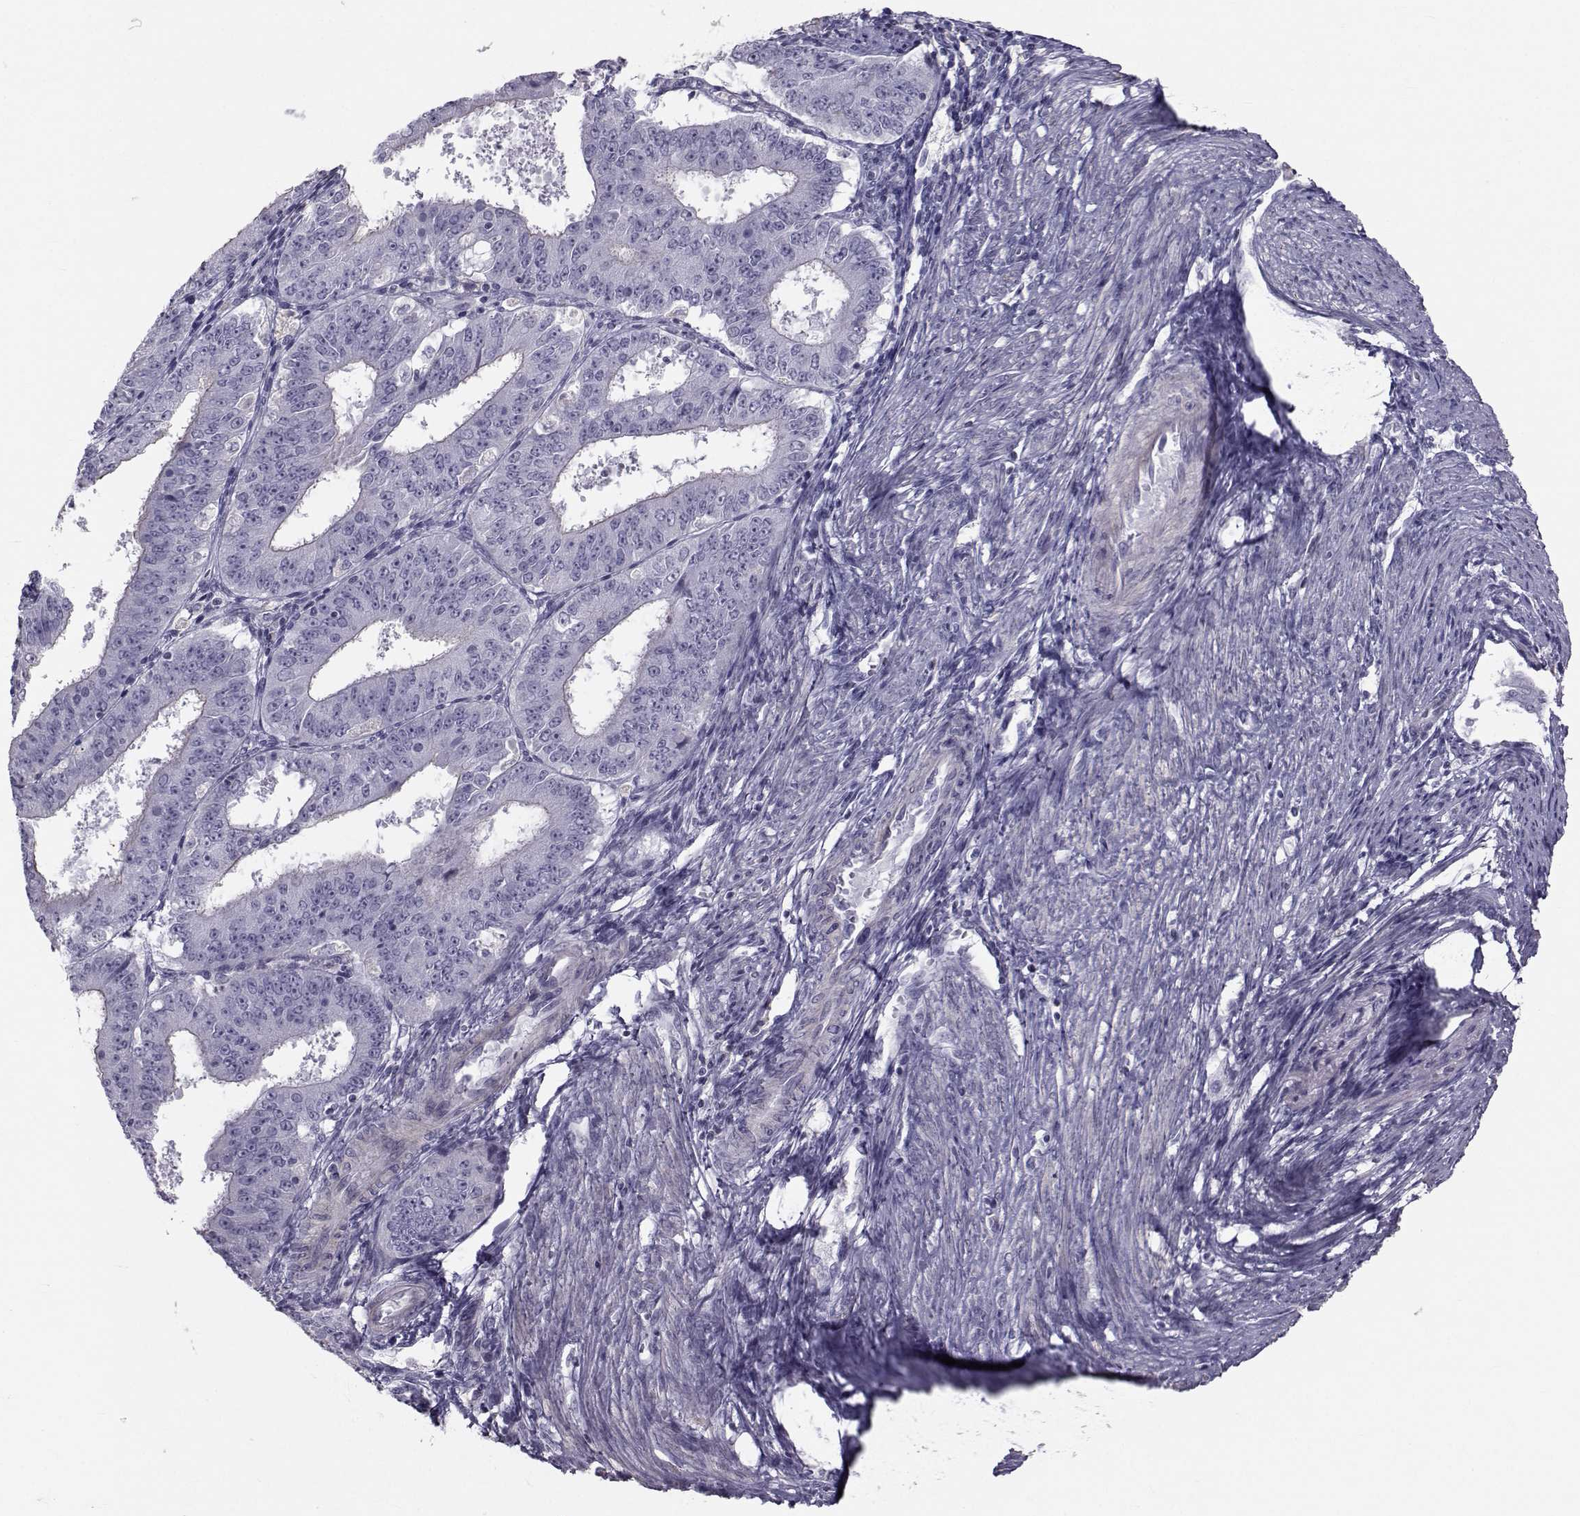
{"staining": {"intensity": "negative", "quantity": "none", "location": "none"}, "tissue": "ovarian cancer", "cell_type": "Tumor cells", "image_type": "cancer", "snomed": [{"axis": "morphology", "description": "Carcinoma, endometroid"}, {"axis": "topography", "description": "Ovary"}], "caption": "Immunohistochemistry of ovarian cancer (endometroid carcinoma) shows no staining in tumor cells.", "gene": "GARIN3", "patient": {"sex": "female", "age": 42}}